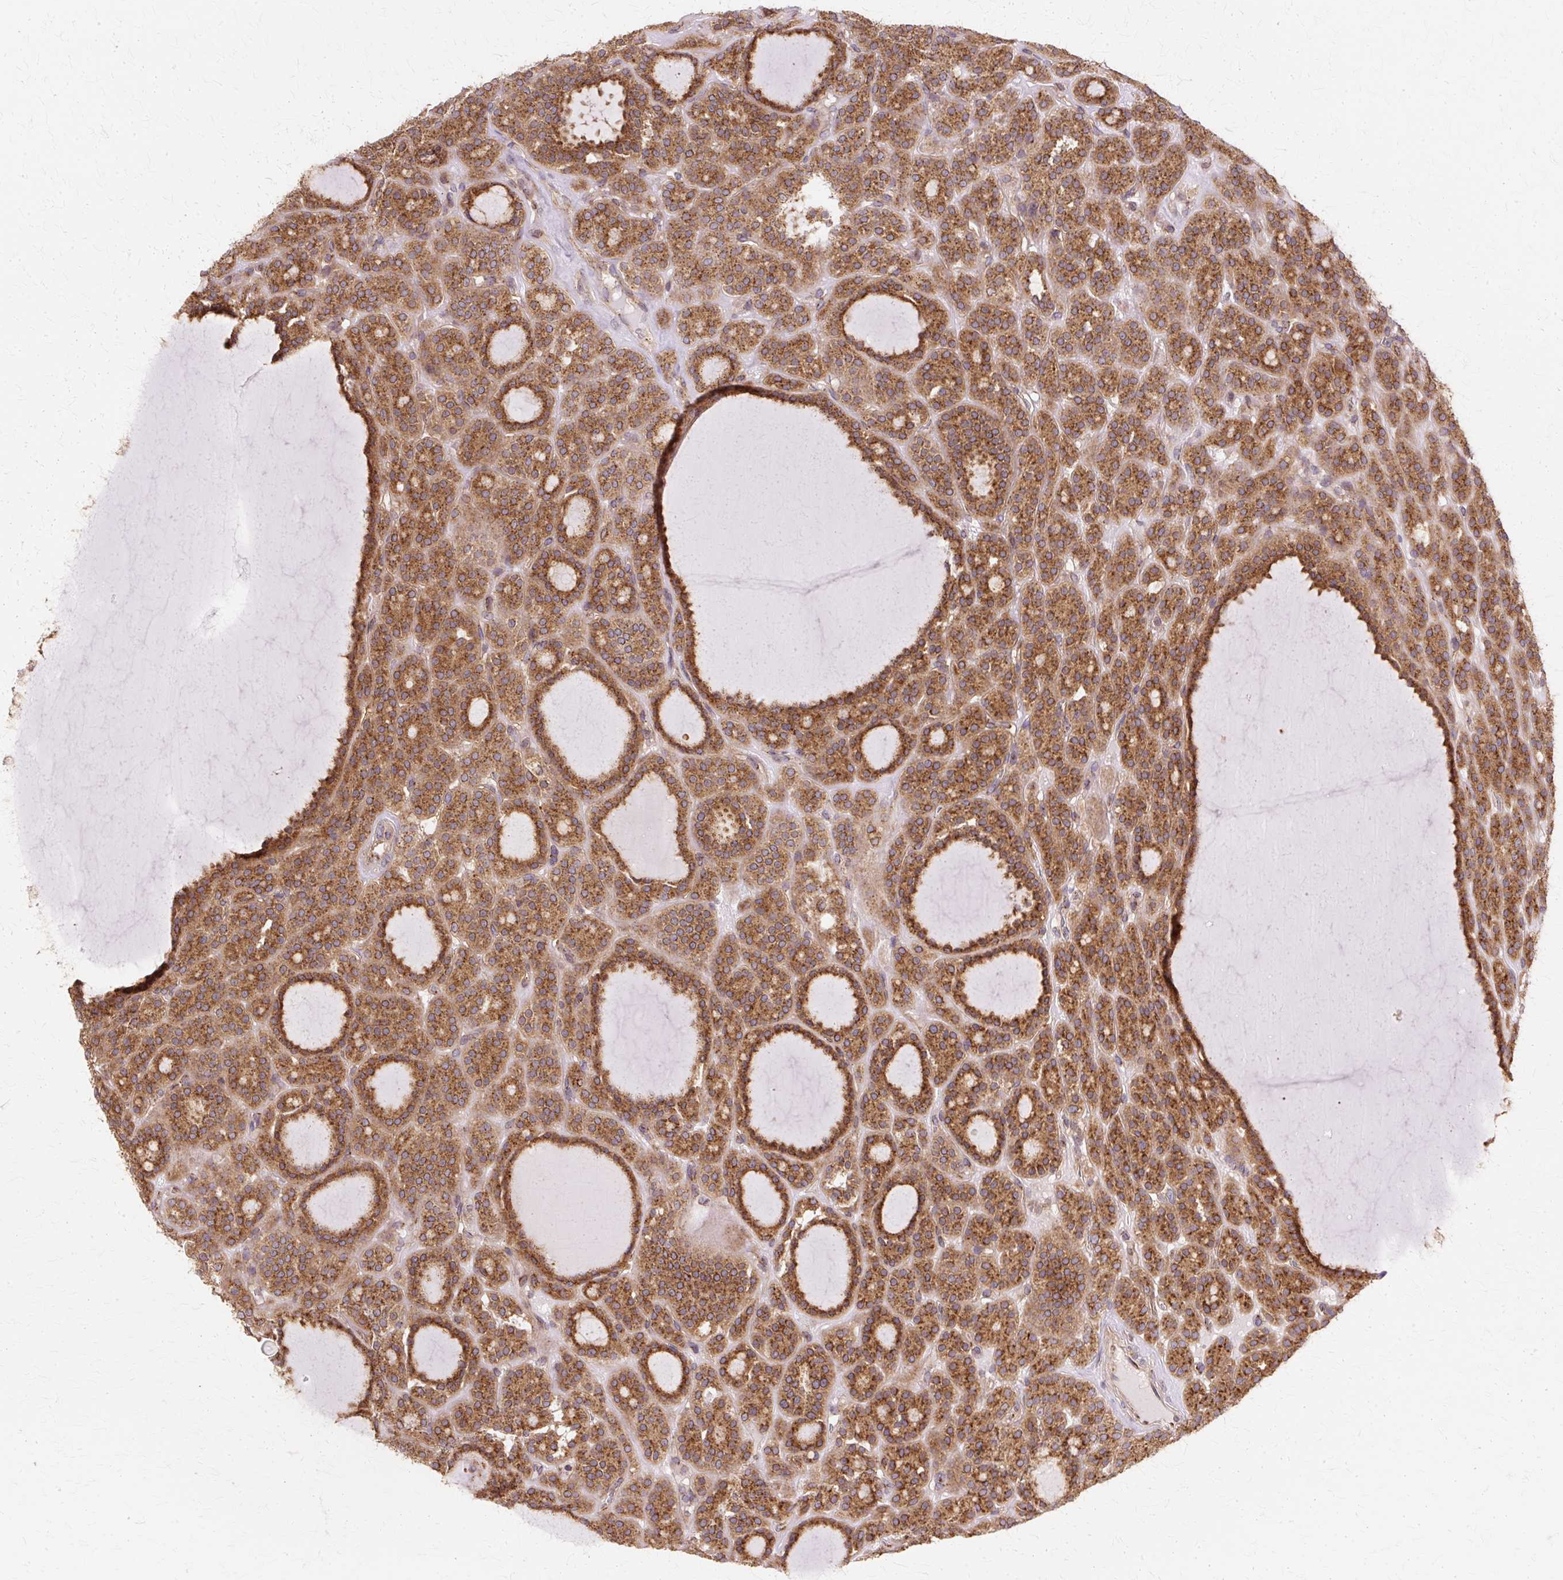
{"staining": {"intensity": "strong", "quantity": ">75%", "location": "cytoplasmic/membranous"}, "tissue": "thyroid cancer", "cell_type": "Tumor cells", "image_type": "cancer", "snomed": [{"axis": "morphology", "description": "Follicular adenoma carcinoma, NOS"}, {"axis": "topography", "description": "Thyroid gland"}], "caption": "A histopathology image of thyroid cancer stained for a protein displays strong cytoplasmic/membranous brown staining in tumor cells.", "gene": "COPB1", "patient": {"sex": "female", "age": 63}}